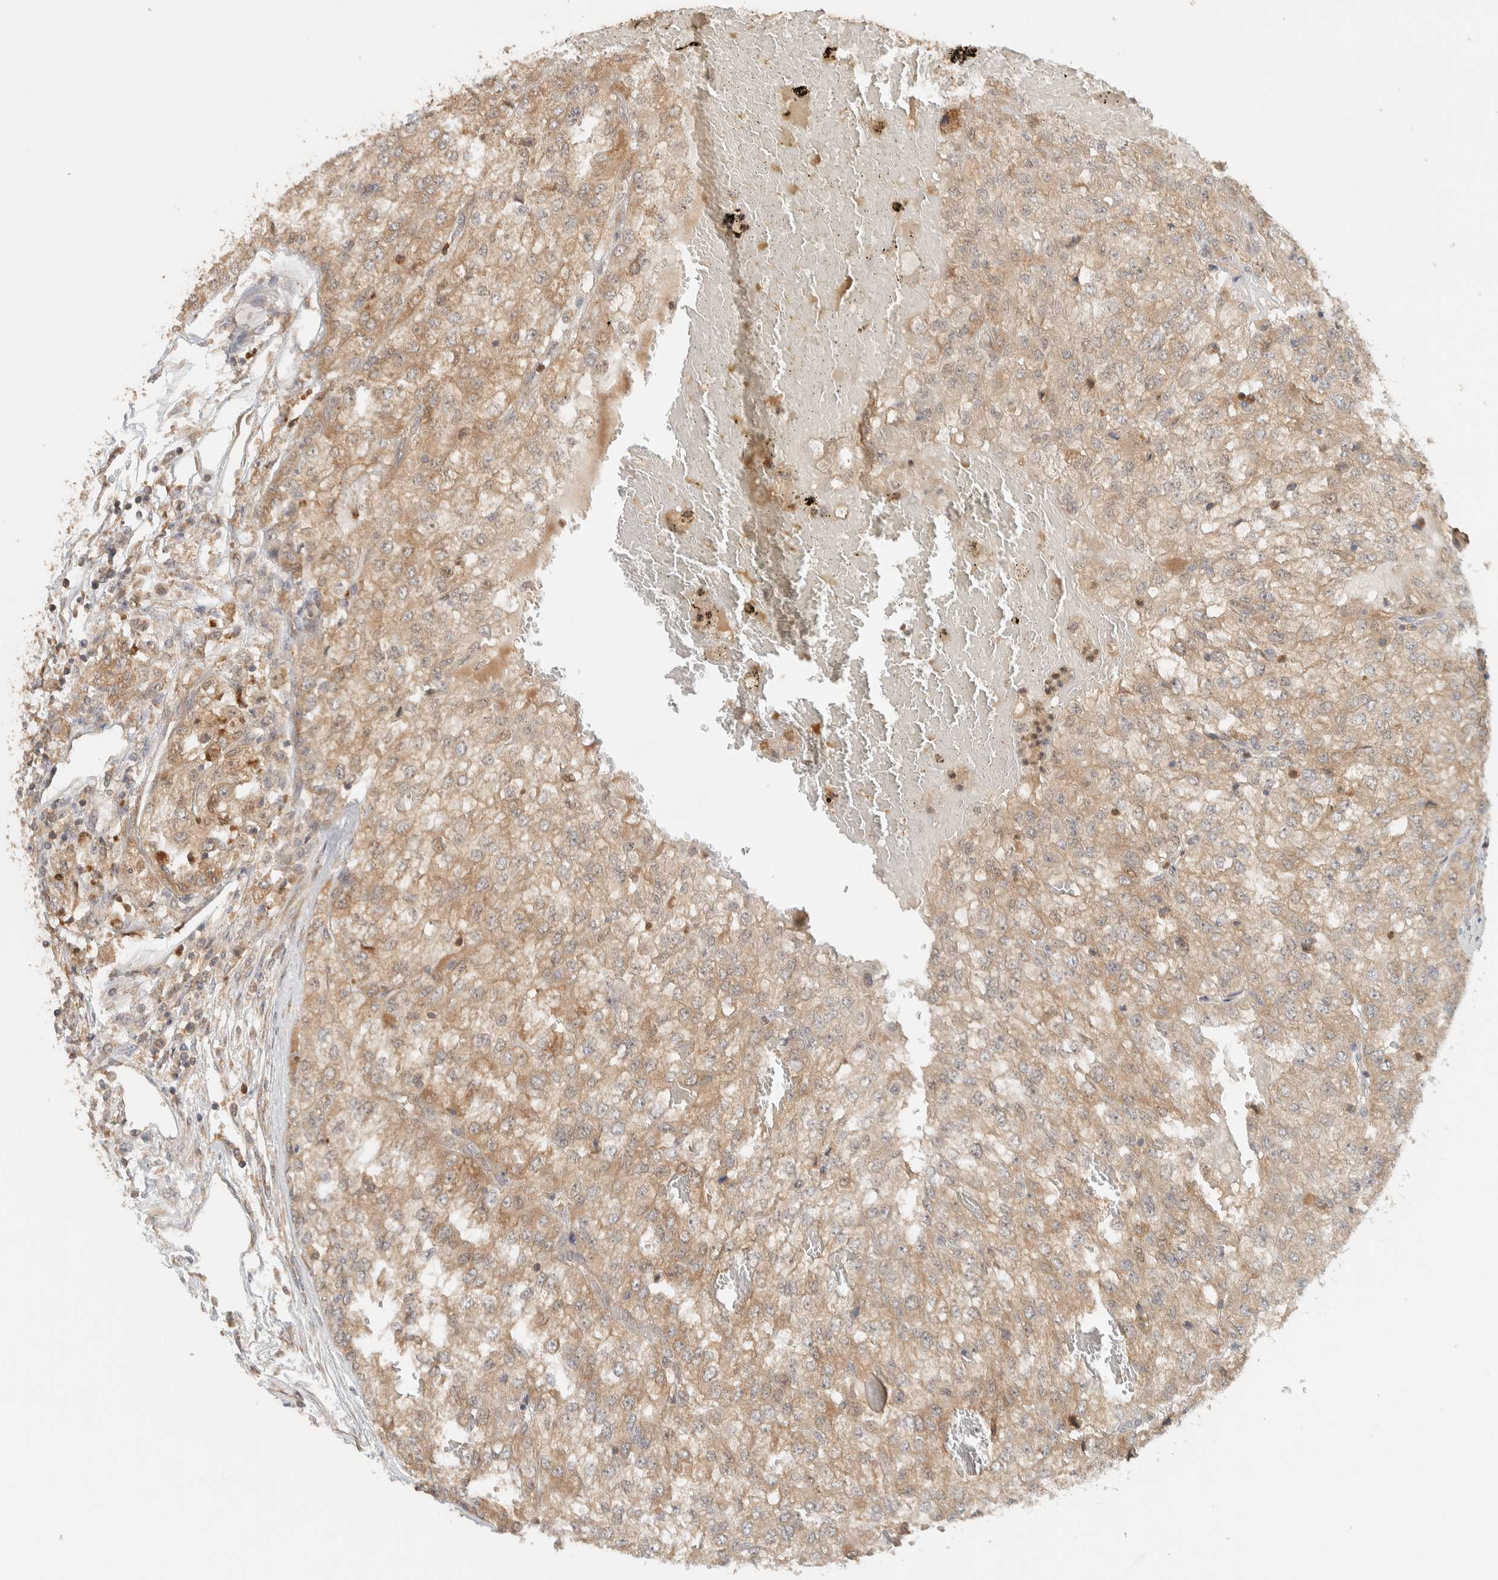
{"staining": {"intensity": "moderate", "quantity": ">75%", "location": "cytoplasmic/membranous"}, "tissue": "renal cancer", "cell_type": "Tumor cells", "image_type": "cancer", "snomed": [{"axis": "morphology", "description": "Adenocarcinoma, NOS"}, {"axis": "topography", "description": "Kidney"}], "caption": "There is medium levels of moderate cytoplasmic/membranous staining in tumor cells of renal cancer, as demonstrated by immunohistochemical staining (brown color).", "gene": "ADSS2", "patient": {"sex": "female", "age": 54}}